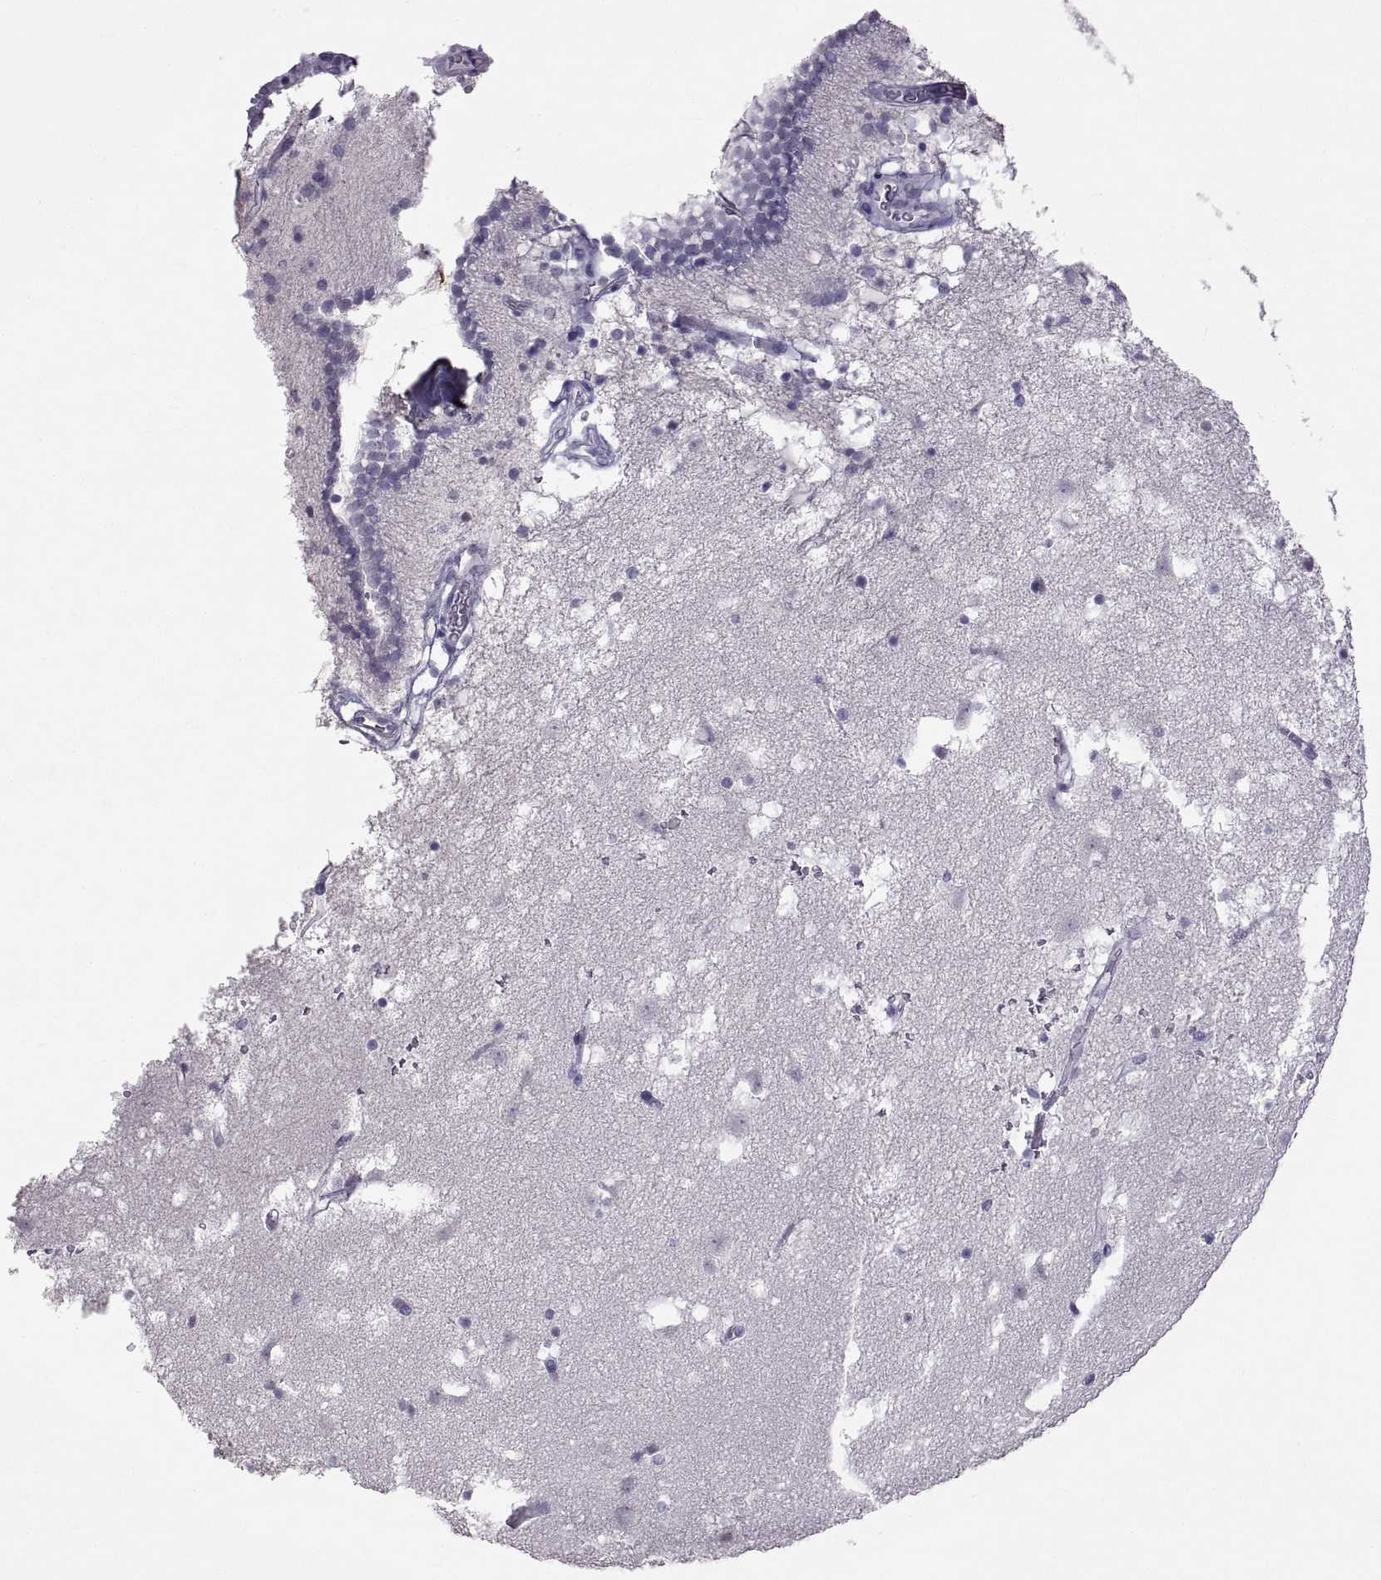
{"staining": {"intensity": "negative", "quantity": "none", "location": "none"}, "tissue": "caudate", "cell_type": "Glial cells", "image_type": "normal", "snomed": [{"axis": "morphology", "description": "Normal tissue, NOS"}, {"axis": "topography", "description": "Lateral ventricle wall"}], "caption": "Immunohistochemistry histopathology image of normal caudate stained for a protein (brown), which exhibits no positivity in glial cells. (Stains: DAB (3,3'-diaminobenzidine) immunohistochemistry with hematoxylin counter stain, Microscopy: brightfield microscopy at high magnification).", "gene": "SOX21", "patient": {"sex": "female", "age": 42}}